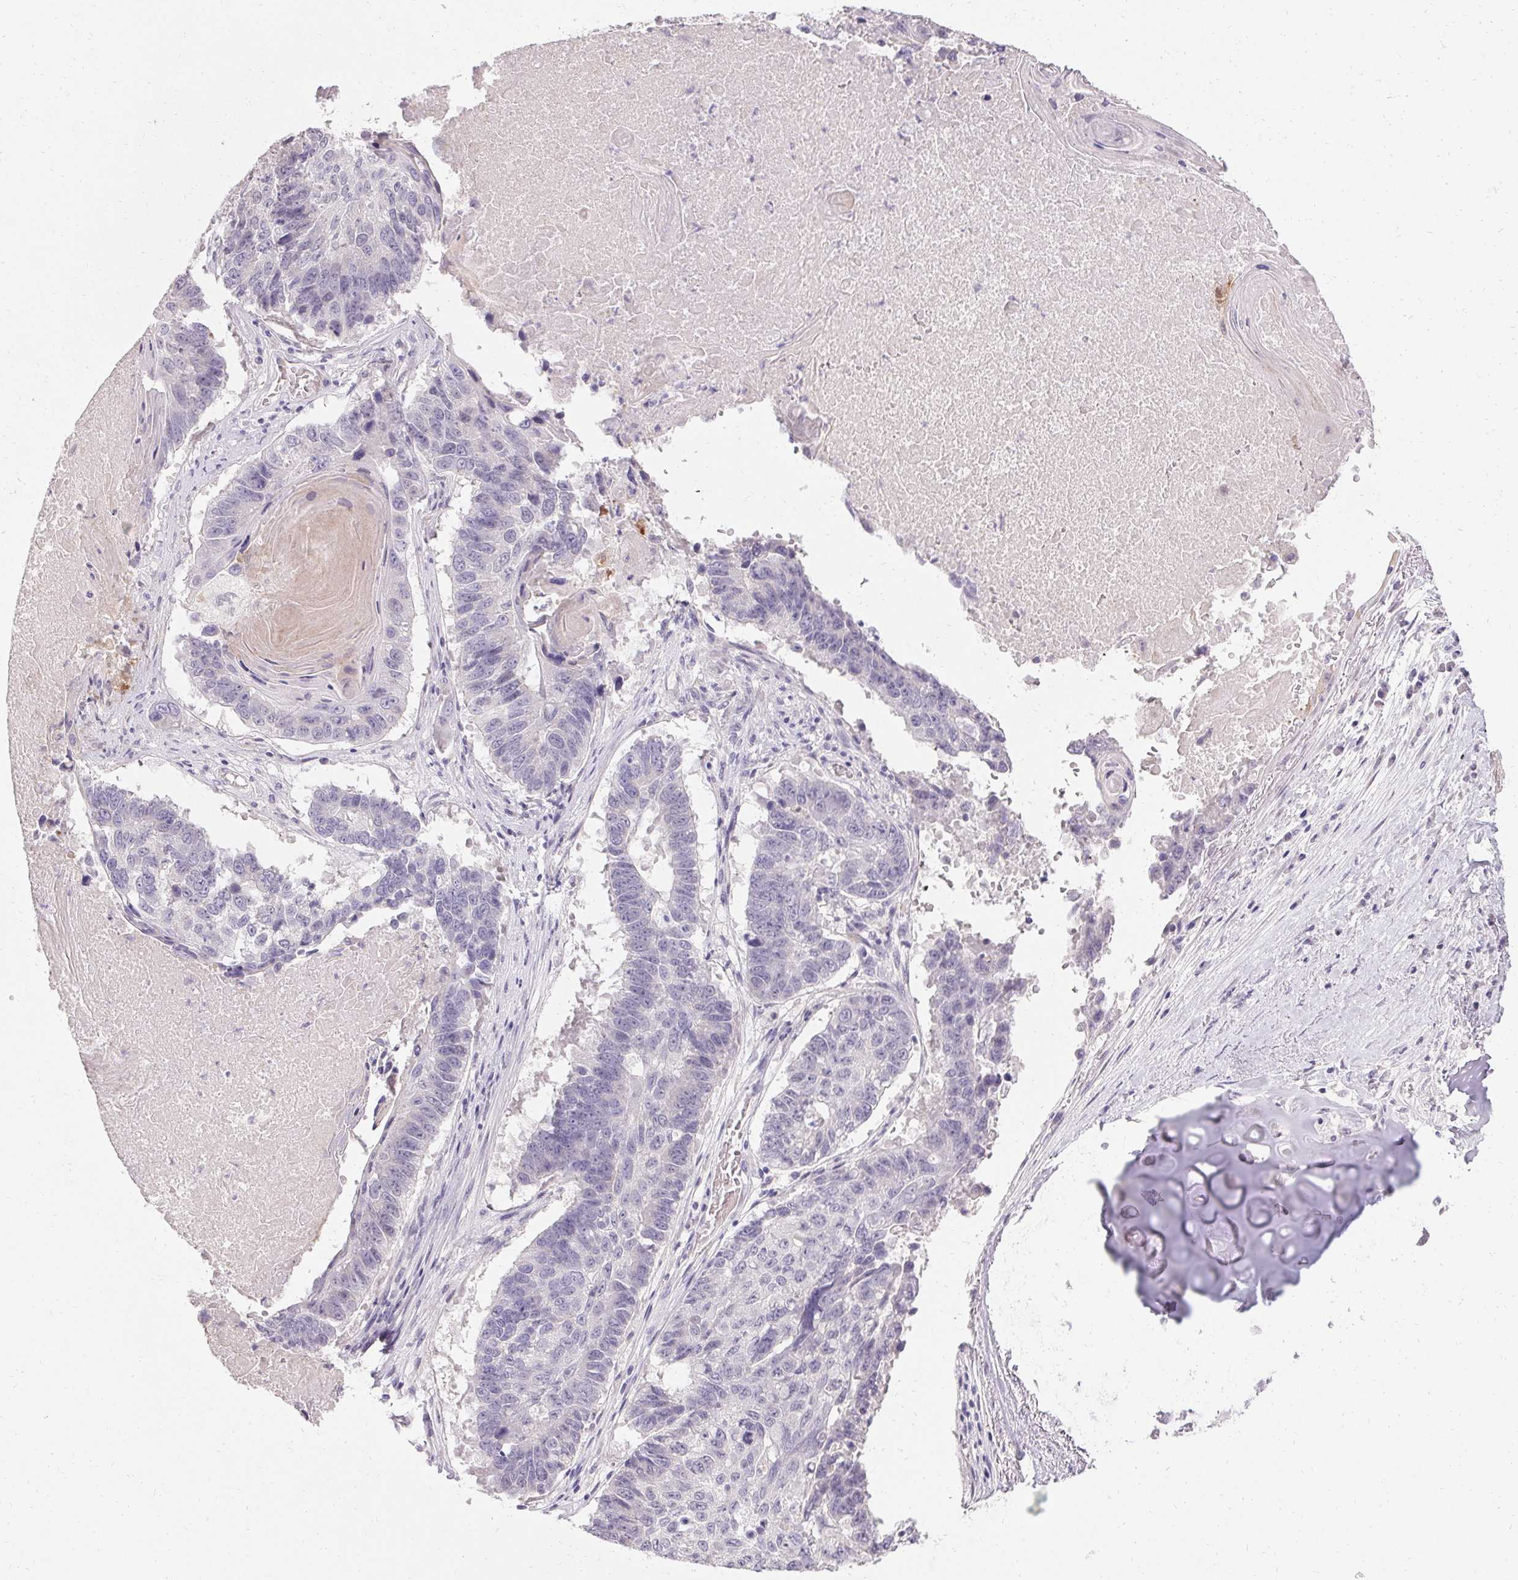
{"staining": {"intensity": "negative", "quantity": "none", "location": "none"}, "tissue": "lung cancer", "cell_type": "Tumor cells", "image_type": "cancer", "snomed": [{"axis": "morphology", "description": "Squamous cell carcinoma, NOS"}, {"axis": "topography", "description": "Lung"}], "caption": "Micrograph shows no protein staining in tumor cells of lung cancer (squamous cell carcinoma) tissue.", "gene": "HSD17B3", "patient": {"sex": "male", "age": 73}}